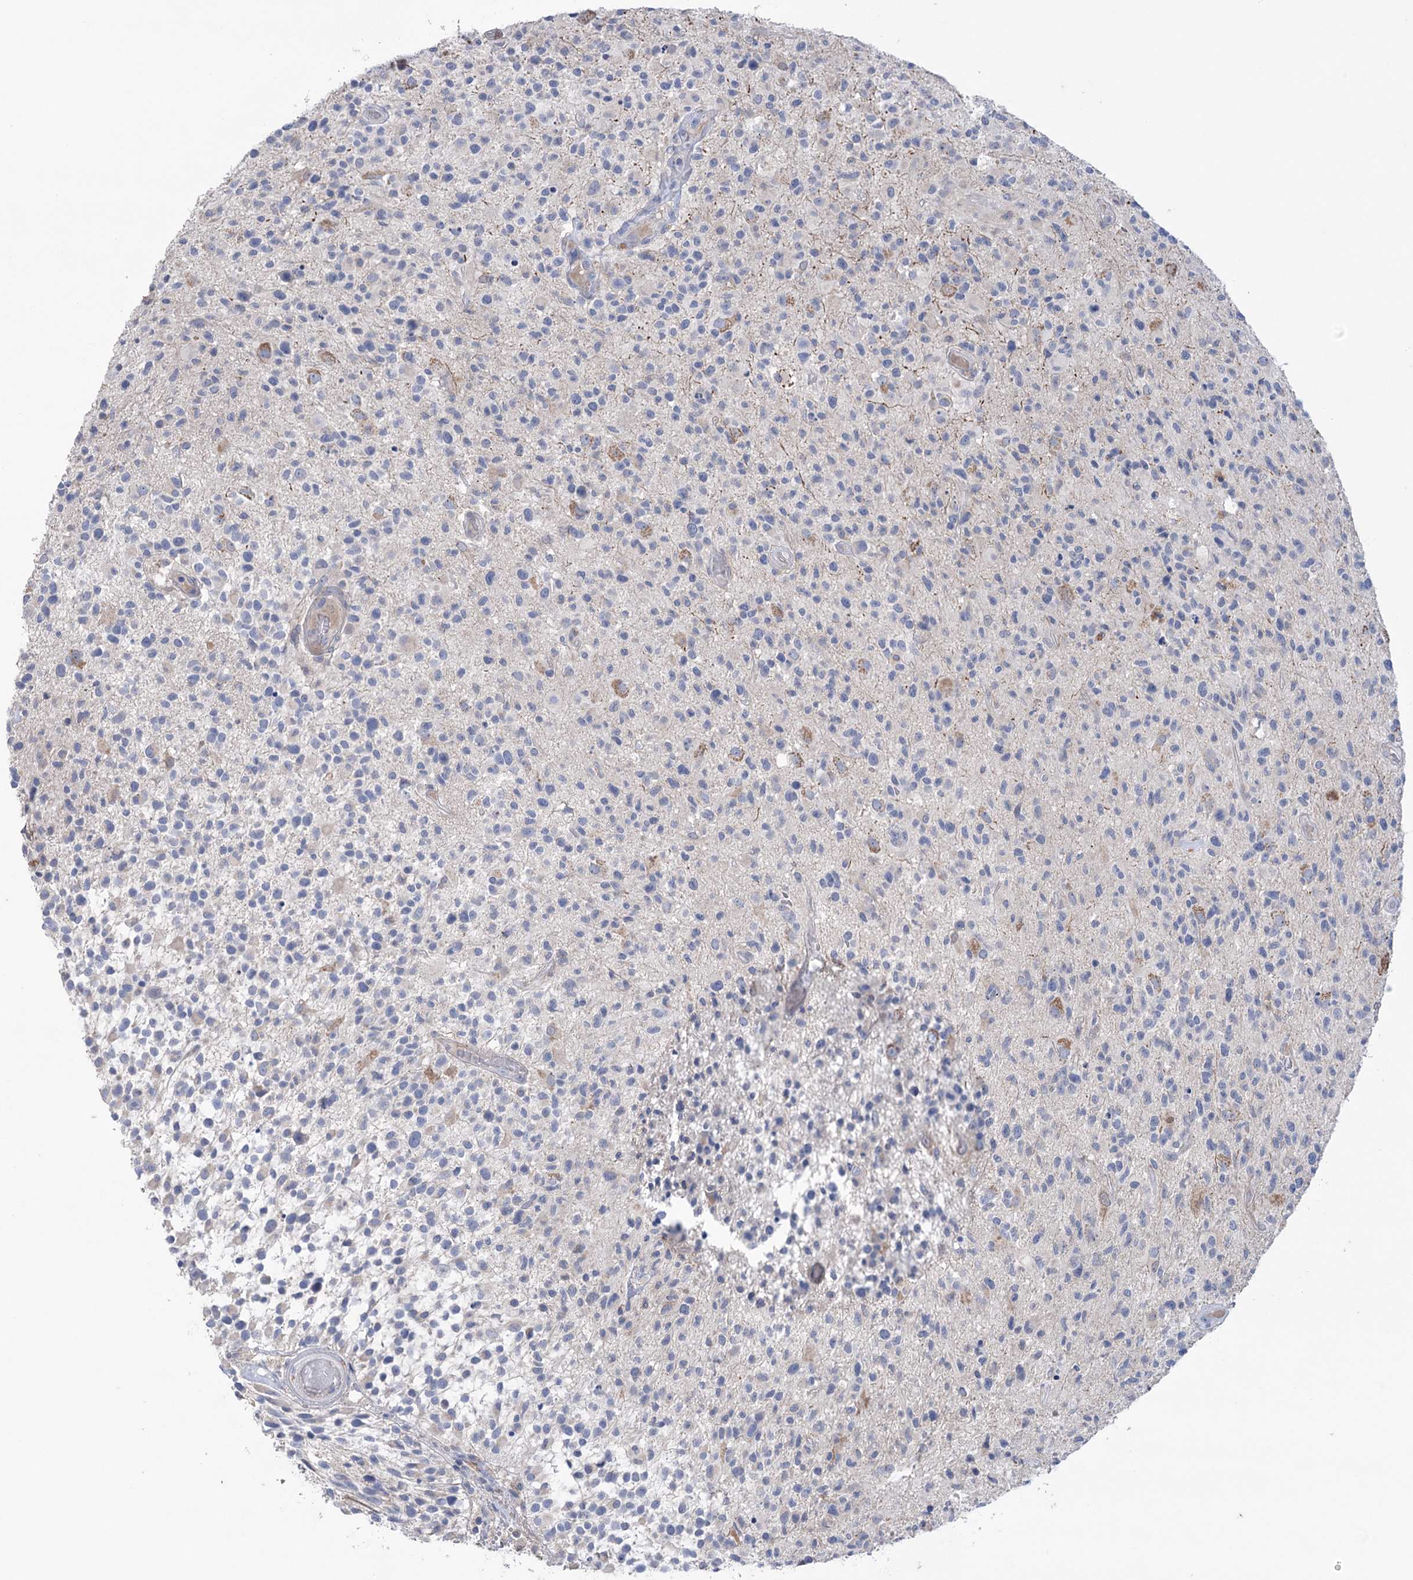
{"staining": {"intensity": "negative", "quantity": "none", "location": "none"}, "tissue": "glioma", "cell_type": "Tumor cells", "image_type": "cancer", "snomed": [{"axis": "morphology", "description": "Glioma, malignant, High grade"}, {"axis": "morphology", "description": "Glioblastoma, NOS"}, {"axis": "topography", "description": "Brain"}], "caption": "Immunohistochemistry of glioblastoma reveals no staining in tumor cells. (Brightfield microscopy of DAB immunohistochemistry at high magnification).", "gene": "MTCH2", "patient": {"sex": "male", "age": 60}}